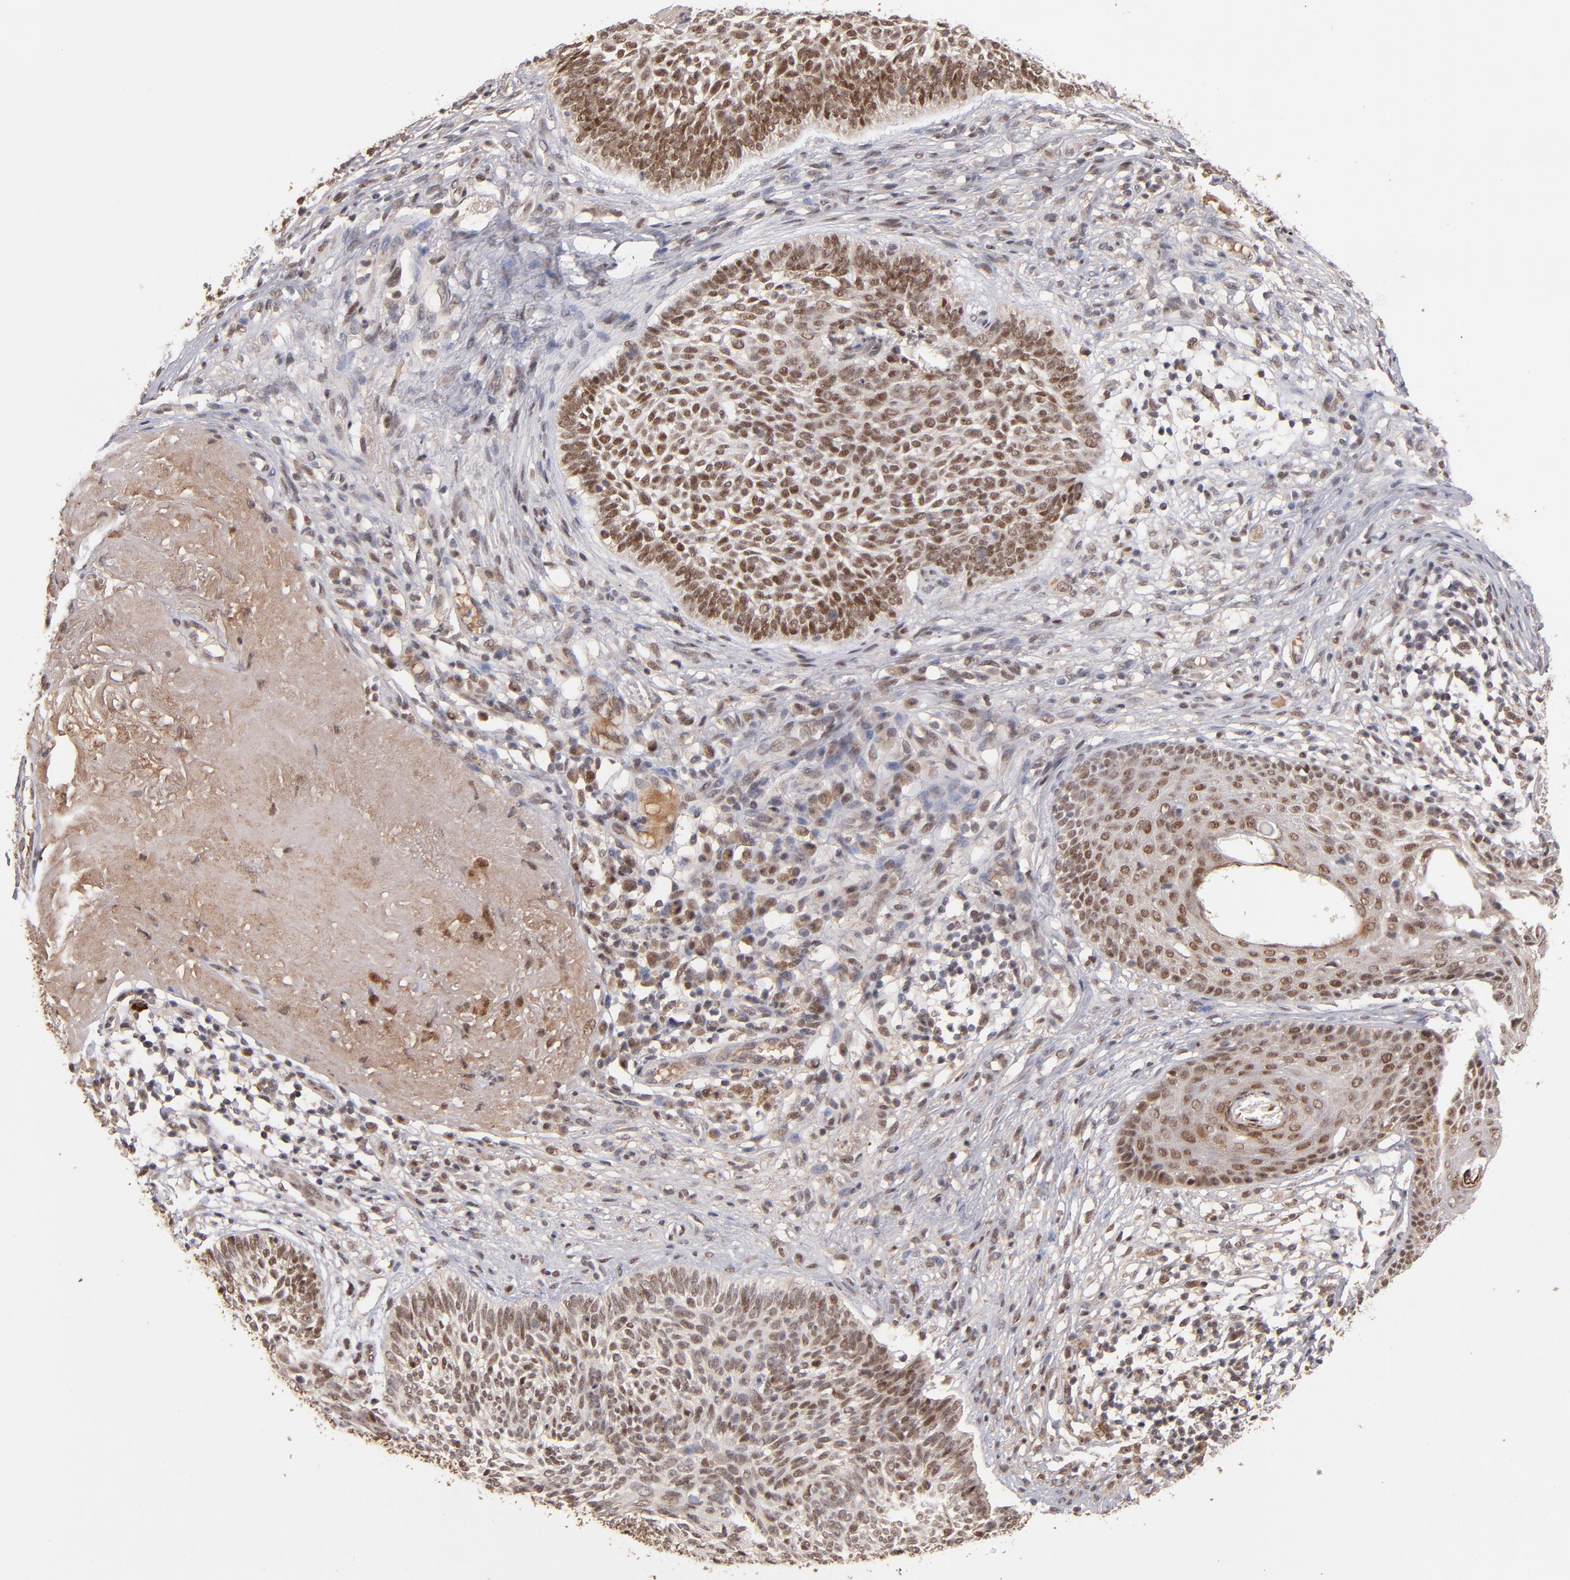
{"staining": {"intensity": "moderate", "quantity": ">75%", "location": "nuclear"}, "tissue": "skin cancer", "cell_type": "Tumor cells", "image_type": "cancer", "snomed": [{"axis": "morphology", "description": "Basal cell carcinoma"}, {"axis": "topography", "description": "Skin"}], "caption": "Protein analysis of skin basal cell carcinoma tissue demonstrates moderate nuclear staining in approximately >75% of tumor cells.", "gene": "EAPP", "patient": {"sex": "male", "age": 74}}